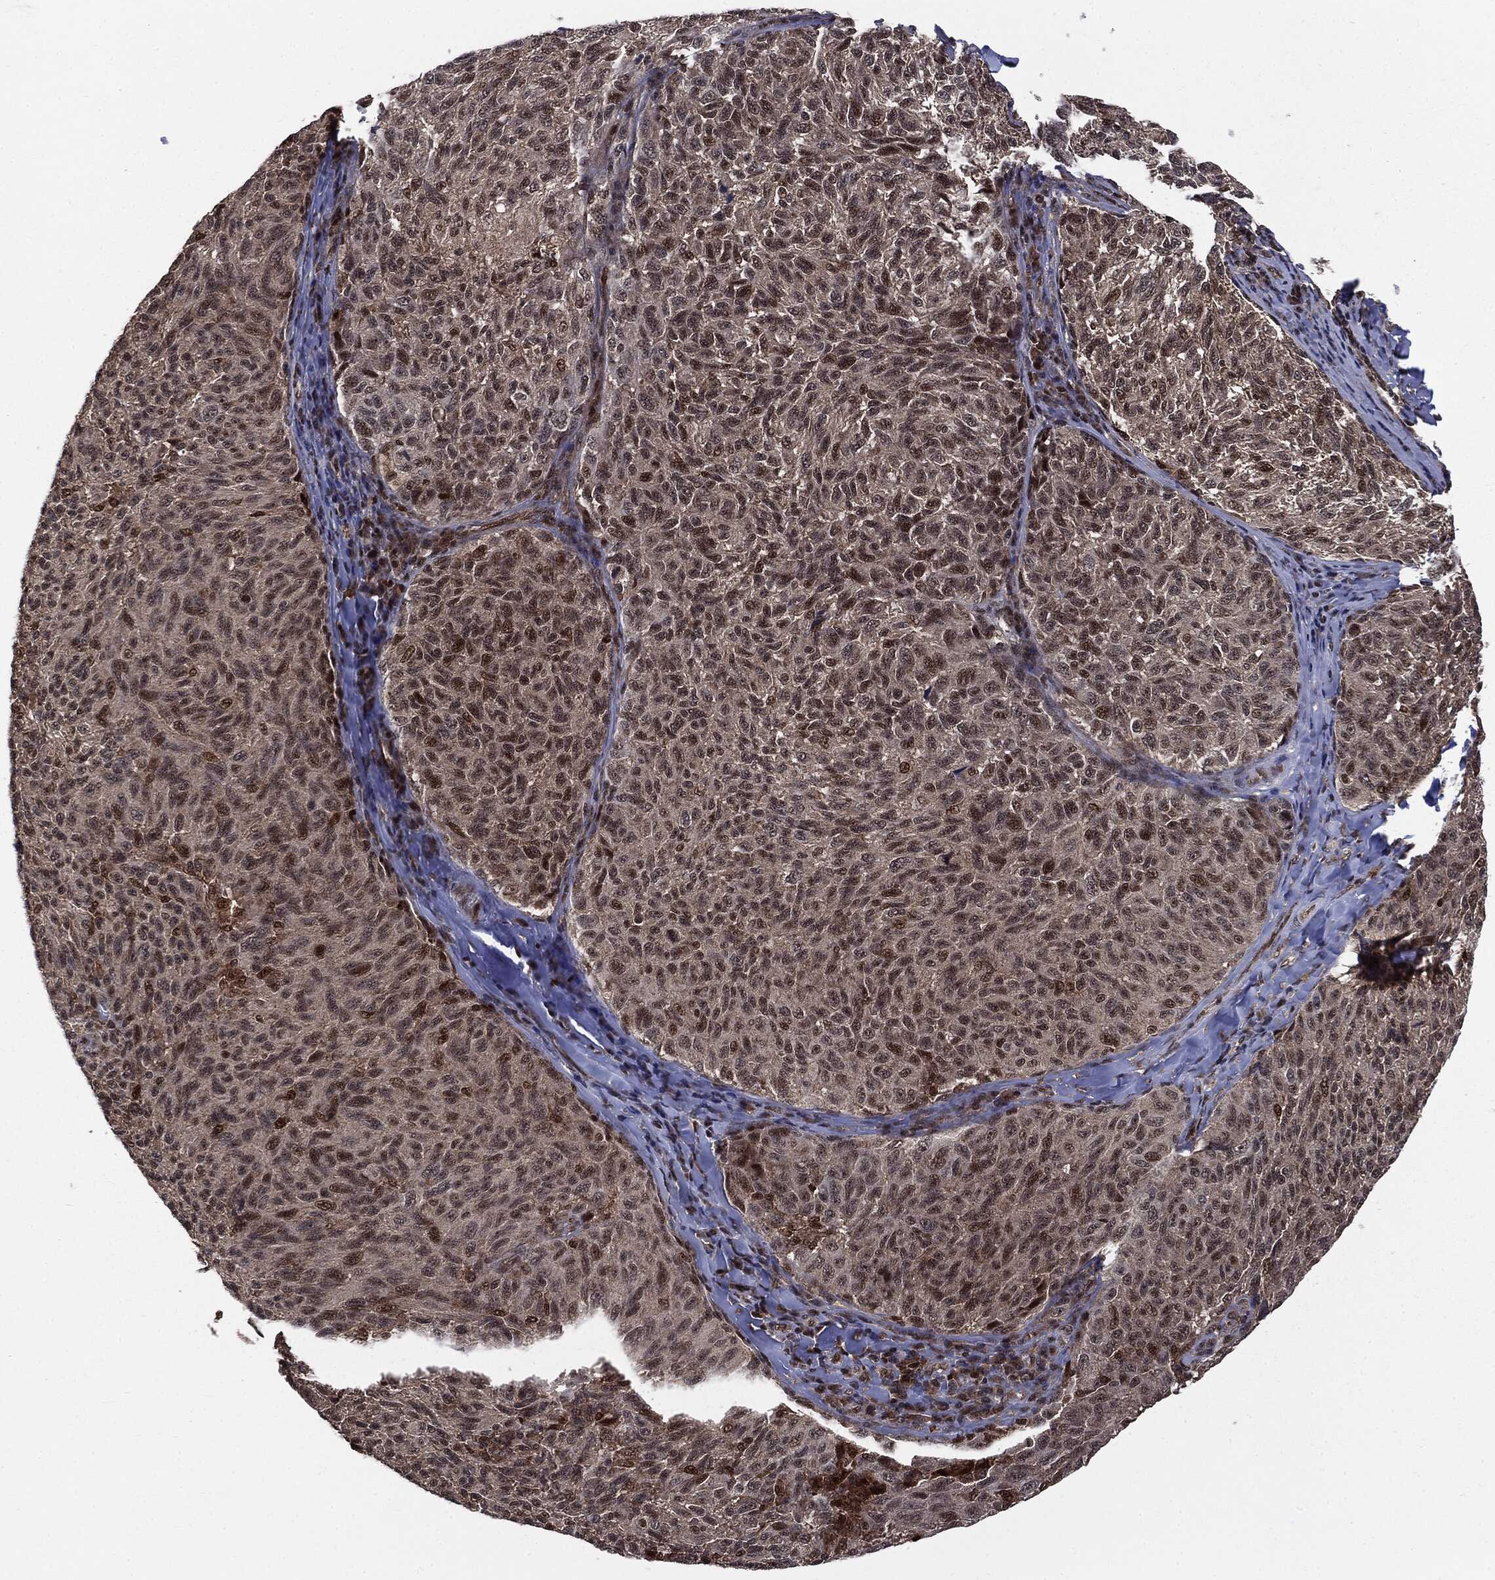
{"staining": {"intensity": "moderate", "quantity": "25%-75%", "location": "cytoplasmic/membranous,nuclear"}, "tissue": "melanoma", "cell_type": "Tumor cells", "image_type": "cancer", "snomed": [{"axis": "morphology", "description": "Malignant melanoma, NOS"}, {"axis": "topography", "description": "Skin"}], "caption": "IHC photomicrograph of neoplastic tissue: melanoma stained using immunohistochemistry (IHC) demonstrates medium levels of moderate protein expression localized specifically in the cytoplasmic/membranous and nuclear of tumor cells, appearing as a cytoplasmic/membranous and nuclear brown color.", "gene": "PTPA", "patient": {"sex": "female", "age": 73}}